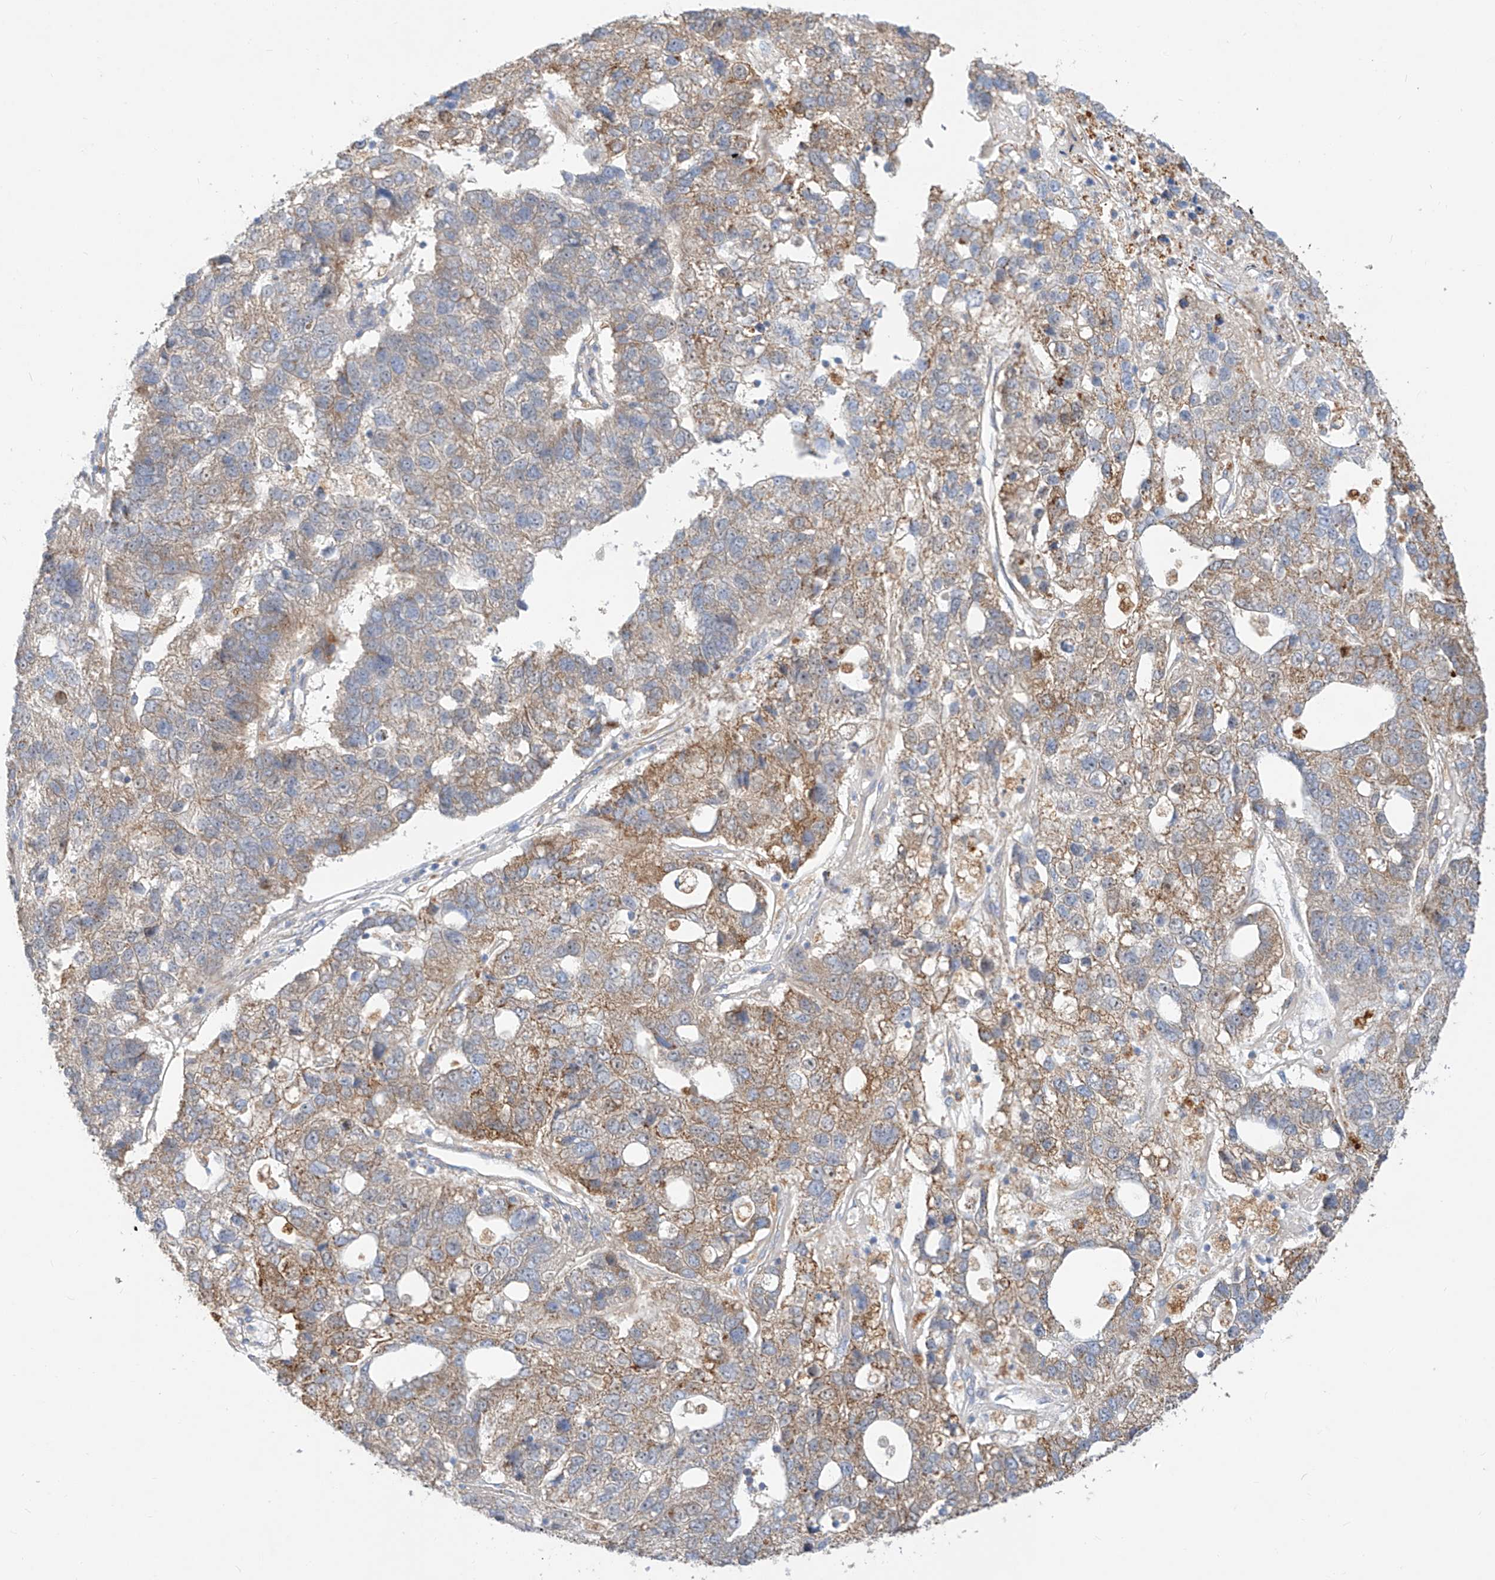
{"staining": {"intensity": "moderate", "quantity": "25%-75%", "location": "cytoplasmic/membranous"}, "tissue": "pancreatic cancer", "cell_type": "Tumor cells", "image_type": "cancer", "snomed": [{"axis": "morphology", "description": "Adenocarcinoma, NOS"}, {"axis": "topography", "description": "Pancreas"}], "caption": "IHC micrograph of neoplastic tissue: pancreatic cancer stained using immunohistochemistry reveals medium levels of moderate protein expression localized specifically in the cytoplasmic/membranous of tumor cells, appearing as a cytoplasmic/membranous brown color.", "gene": "CST9", "patient": {"sex": "female", "age": 61}}